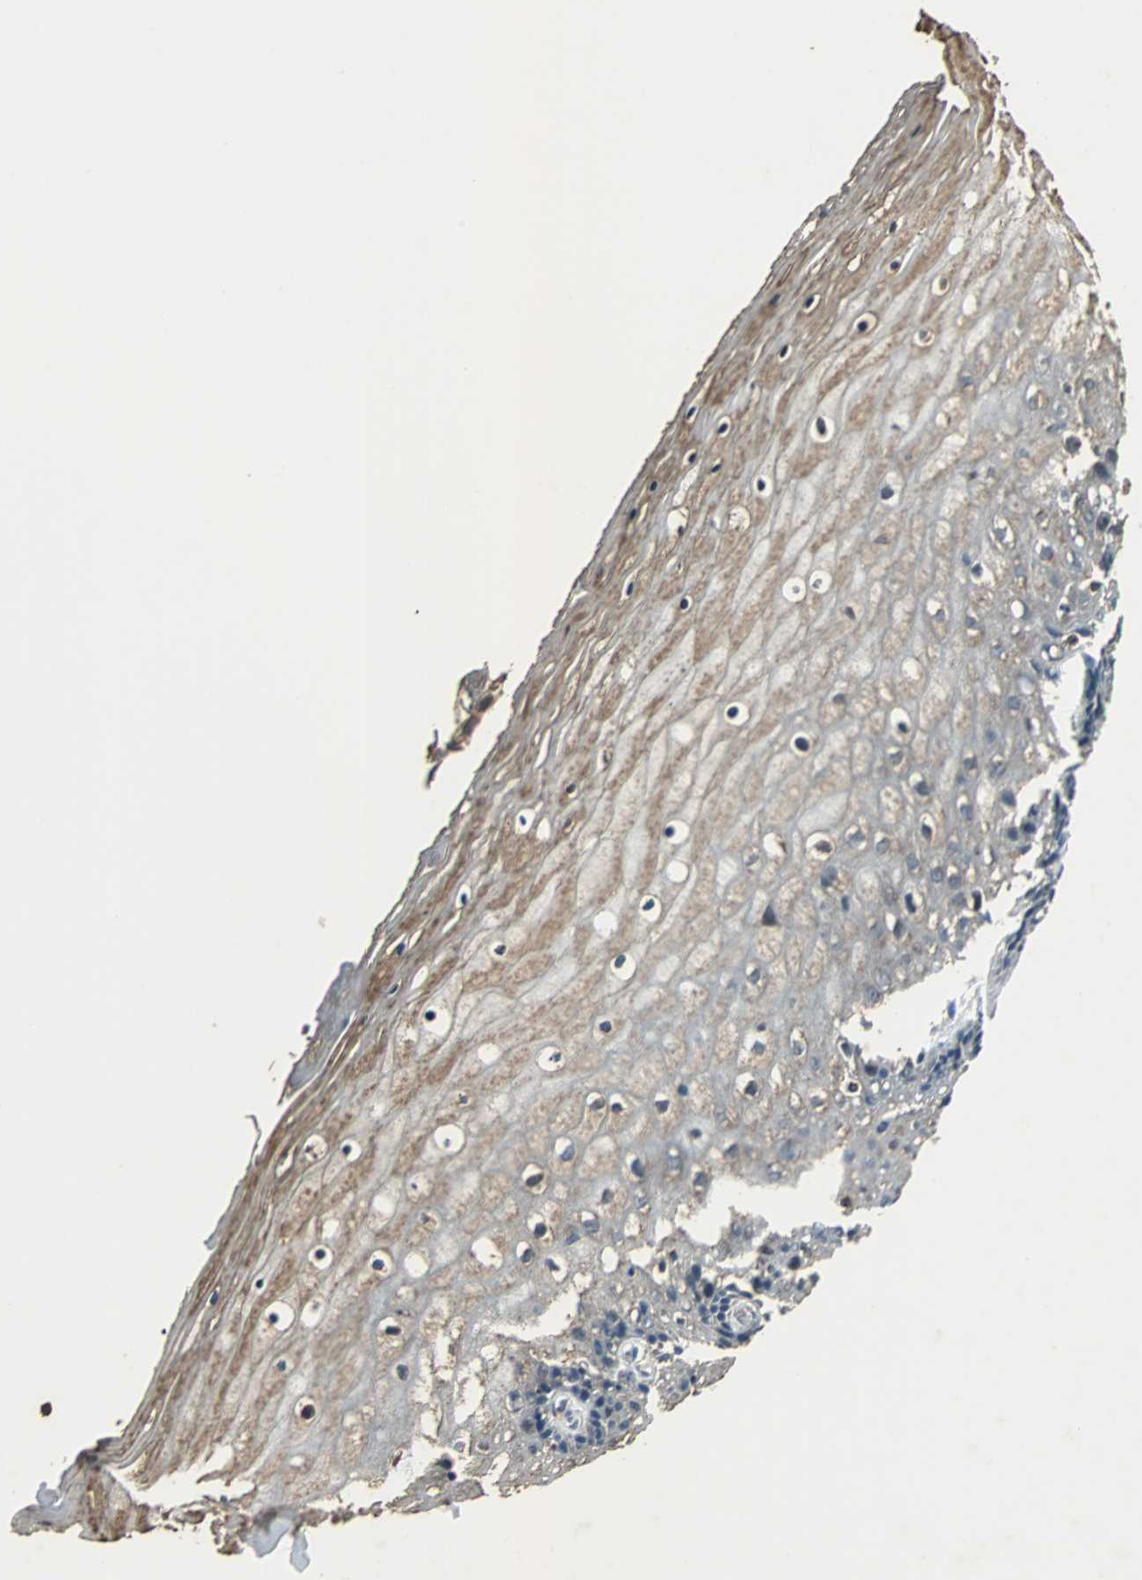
{"staining": {"intensity": "weak", "quantity": "25%-75%", "location": "cytoplasmic/membranous"}, "tissue": "vagina", "cell_type": "Squamous epithelial cells", "image_type": "normal", "snomed": [{"axis": "morphology", "description": "Normal tissue, NOS"}, {"axis": "topography", "description": "Vagina"}], "caption": "IHC (DAB) staining of benign vagina exhibits weak cytoplasmic/membranous protein expression in about 25%-75% of squamous epithelial cells.", "gene": "SOS1", "patient": {"sex": "female", "age": 46}}